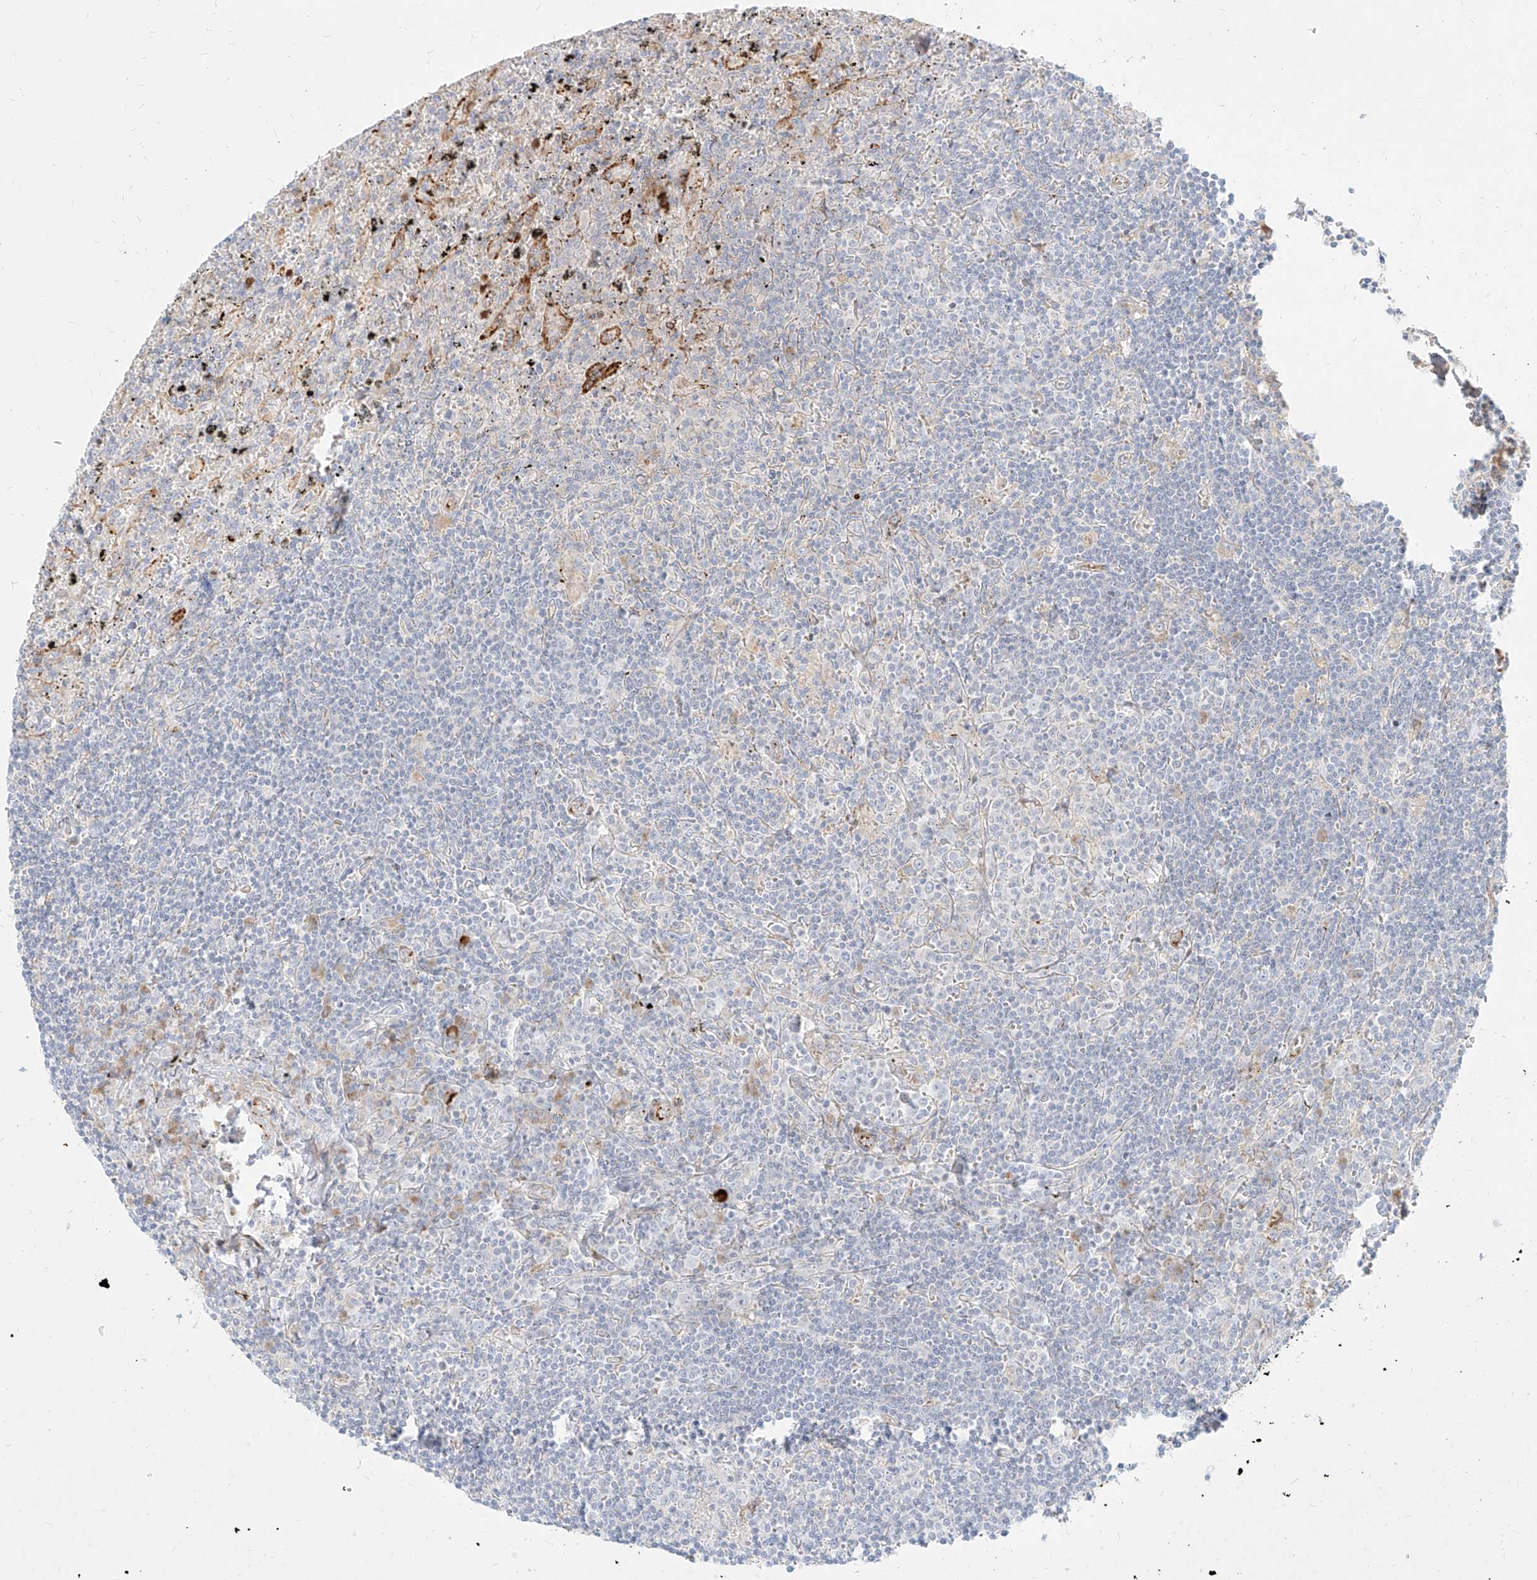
{"staining": {"intensity": "negative", "quantity": "none", "location": "none"}, "tissue": "lymphoma", "cell_type": "Tumor cells", "image_type": "cancer", "snomed": [{"axis": "morphology", "description": "Malignant lymphoma, non-Hodgkin's type, Low grade"}, {"axis": "topography", "description": "Spleen"}], "caption": "Immunohistochemistry (IHC) of lymphoma reveals no staining in tumor cells. (Immunohistochemistry (IHC), brightfield microscopy, high magnification).", "gene": "MTX2", "patient": {"sex": "male", "age": 76}}